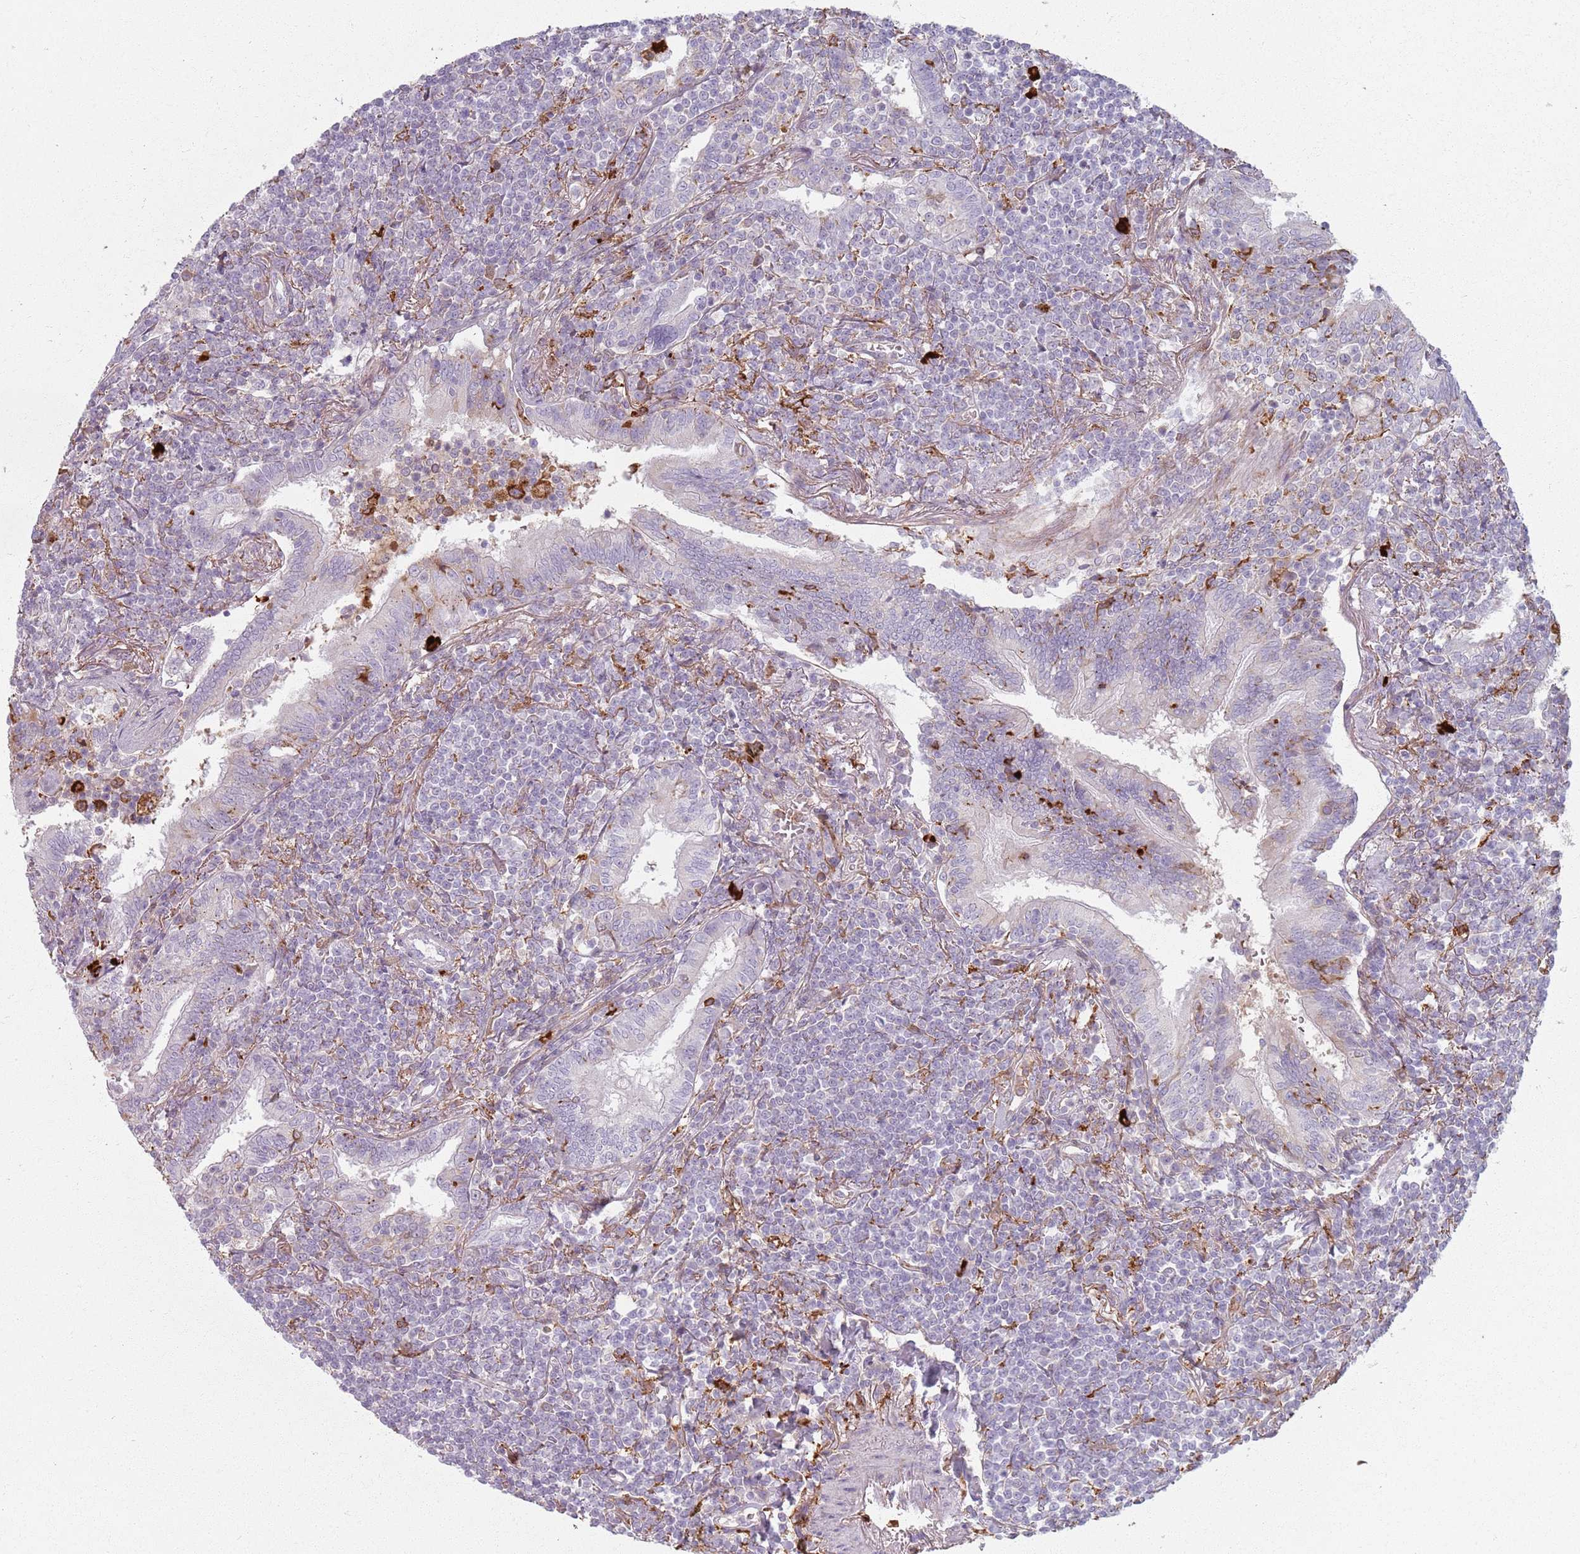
{"staining": {"intensity": "negative", "quantity": "none", "location": "none"}, "tissue": "lymphoma", "cell_type": "Tumor cells", "image_type": "cancer", "snomed": [{"axis": "morphology", "description": "Malignant lymphoma, non-Hodgkin's type, Low grade"}, {"axis": "topography", "description": "Lung"}], "caption": "Immunohistochemical staining of human low-grade malignant lymphoma, non-Hodgkin's type demonstrates no significant positivity in tumor cells.", "gene": "COLGALT1", "patient": {"sex": "female", "age": 71}}